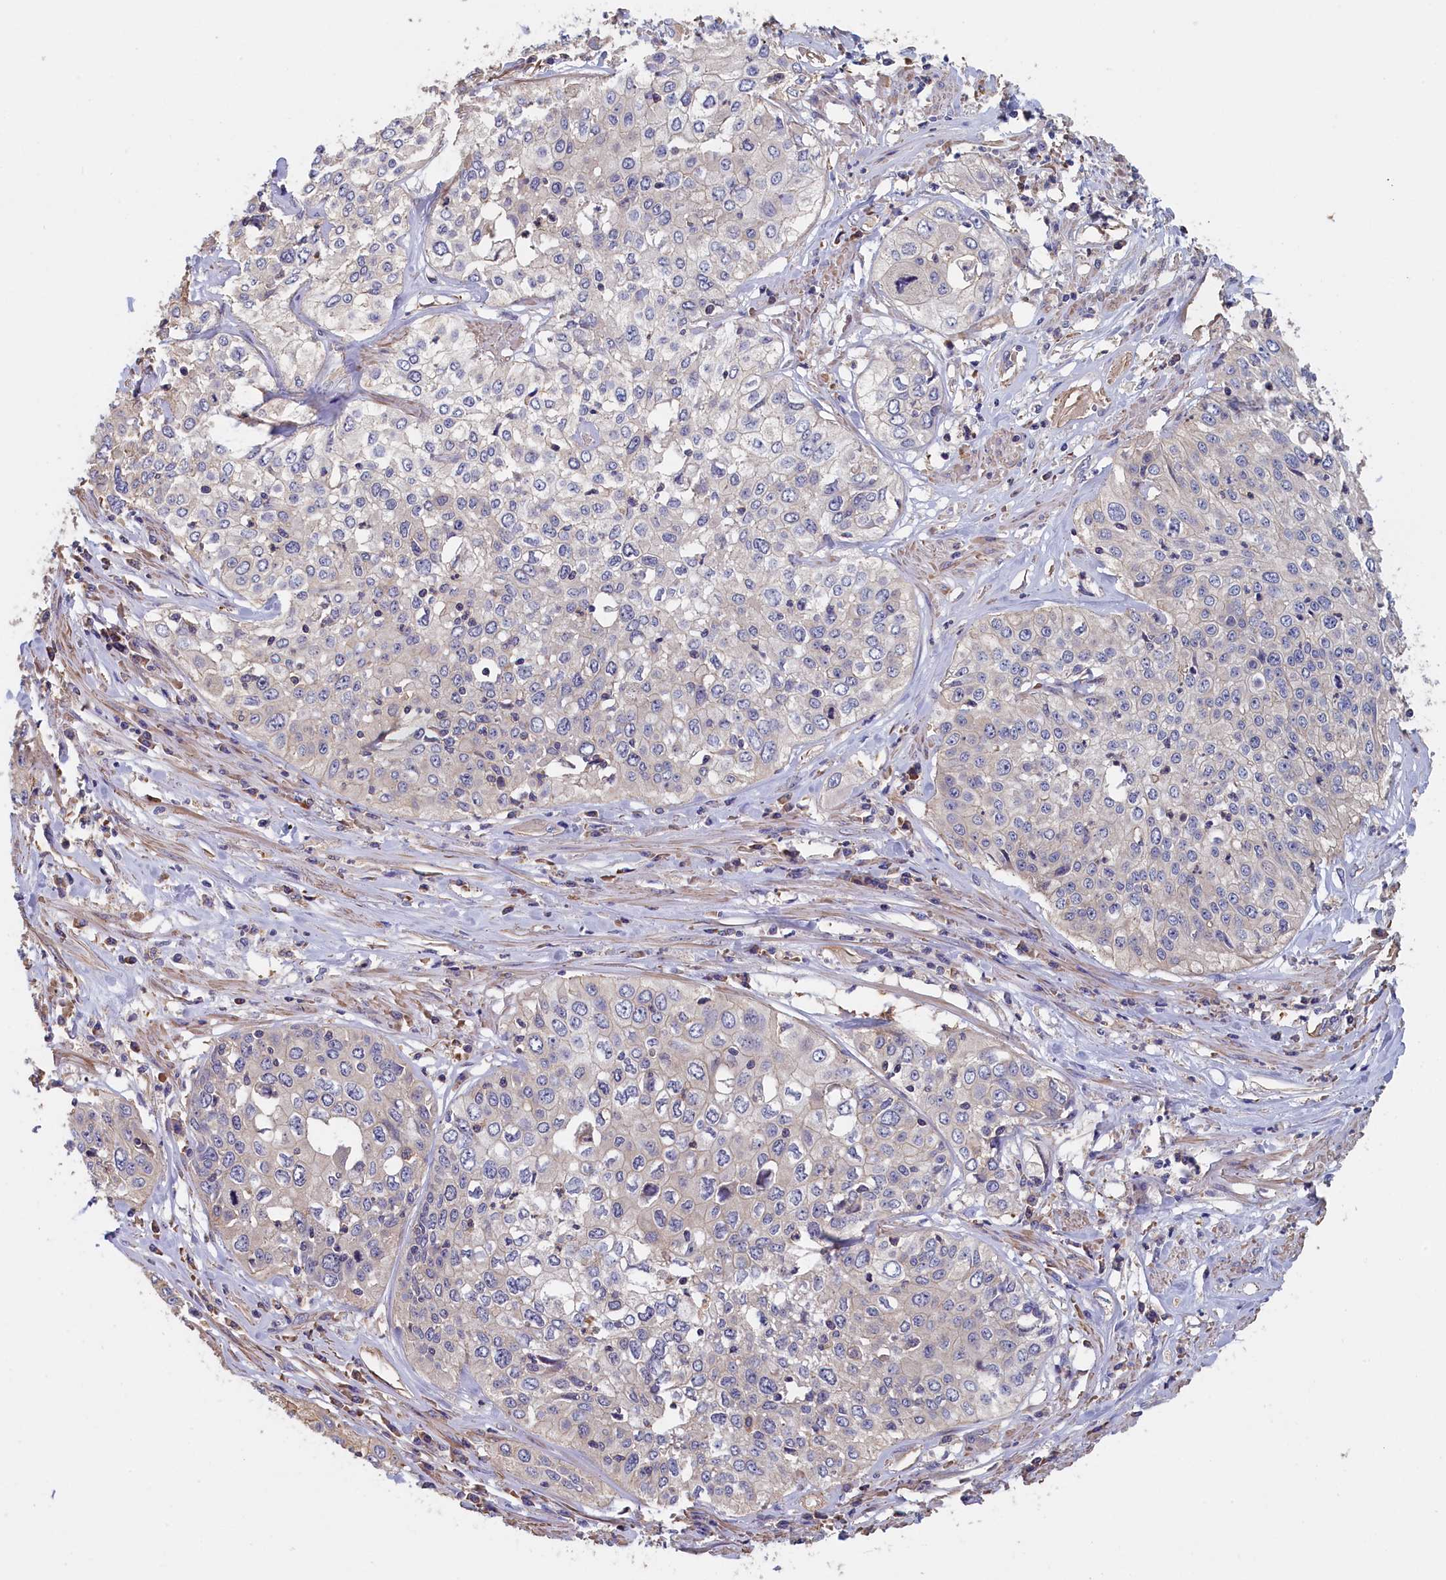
{"staining": {"intensity": "negative", "quantity": "none", "location": "none"}, "tissue": "cervical cancer", "cell_type": "Tumor cells", "image_type": "cancer", "snomed": [{"axis": "morphology", "description": "Squamous cell carcinoma, NOS"}, {"axis": "topography", "description": "Cervix"}], "caption": "Protein analysis of squamous cell carcinoma (cervical) reveals no significant staining in tumor cells. (DAB (3,3'-diaminobenzidine) immunohistochemistry with hematoxylin counter stain).", "gene": "ANKRD2", "patient": {"sex": "female", "age": 31}}